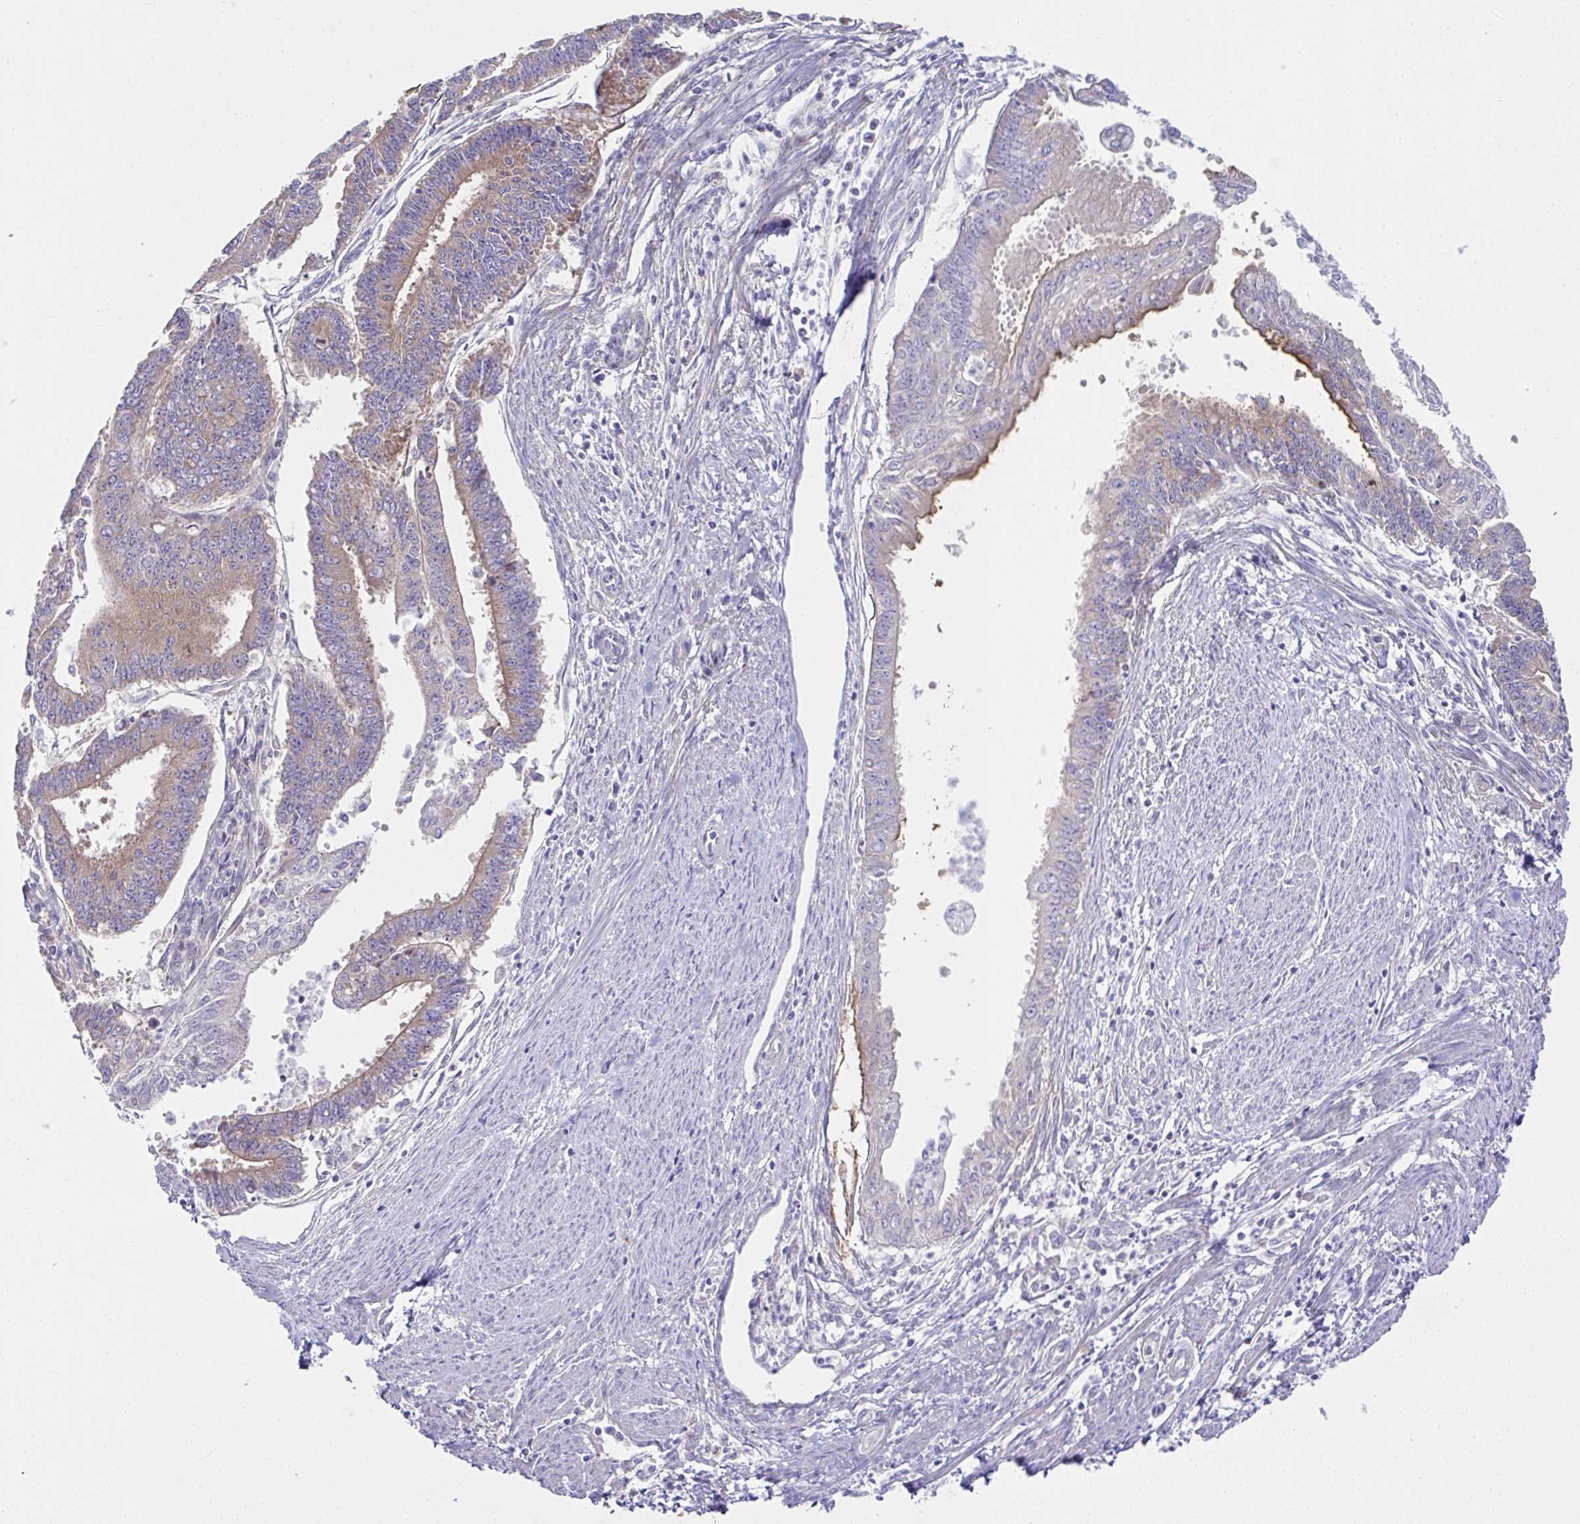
{"staining": {"intensity": "moderate", "quantity": "25%-75%", "location": "cytoplasmic/membranous"}, "tissue": "endometrial cancer", "cell_type": "Tumor cells", "image_type": "cancer", "snomed": [{"axis": "morphology", "description": "Adenocarcinoma, NOS"}, {"axis": "topography", "description": "Endometrium"}], "caption": "Human adenocarcinoma (endometrial) stained for a protein (brown) demonstrates moderate cytoplasmic/membranous positive expression in approximately 25%-75% of tumor cells.", "gene": "FAU", "patient": {"sex": "female", "age": 73}}